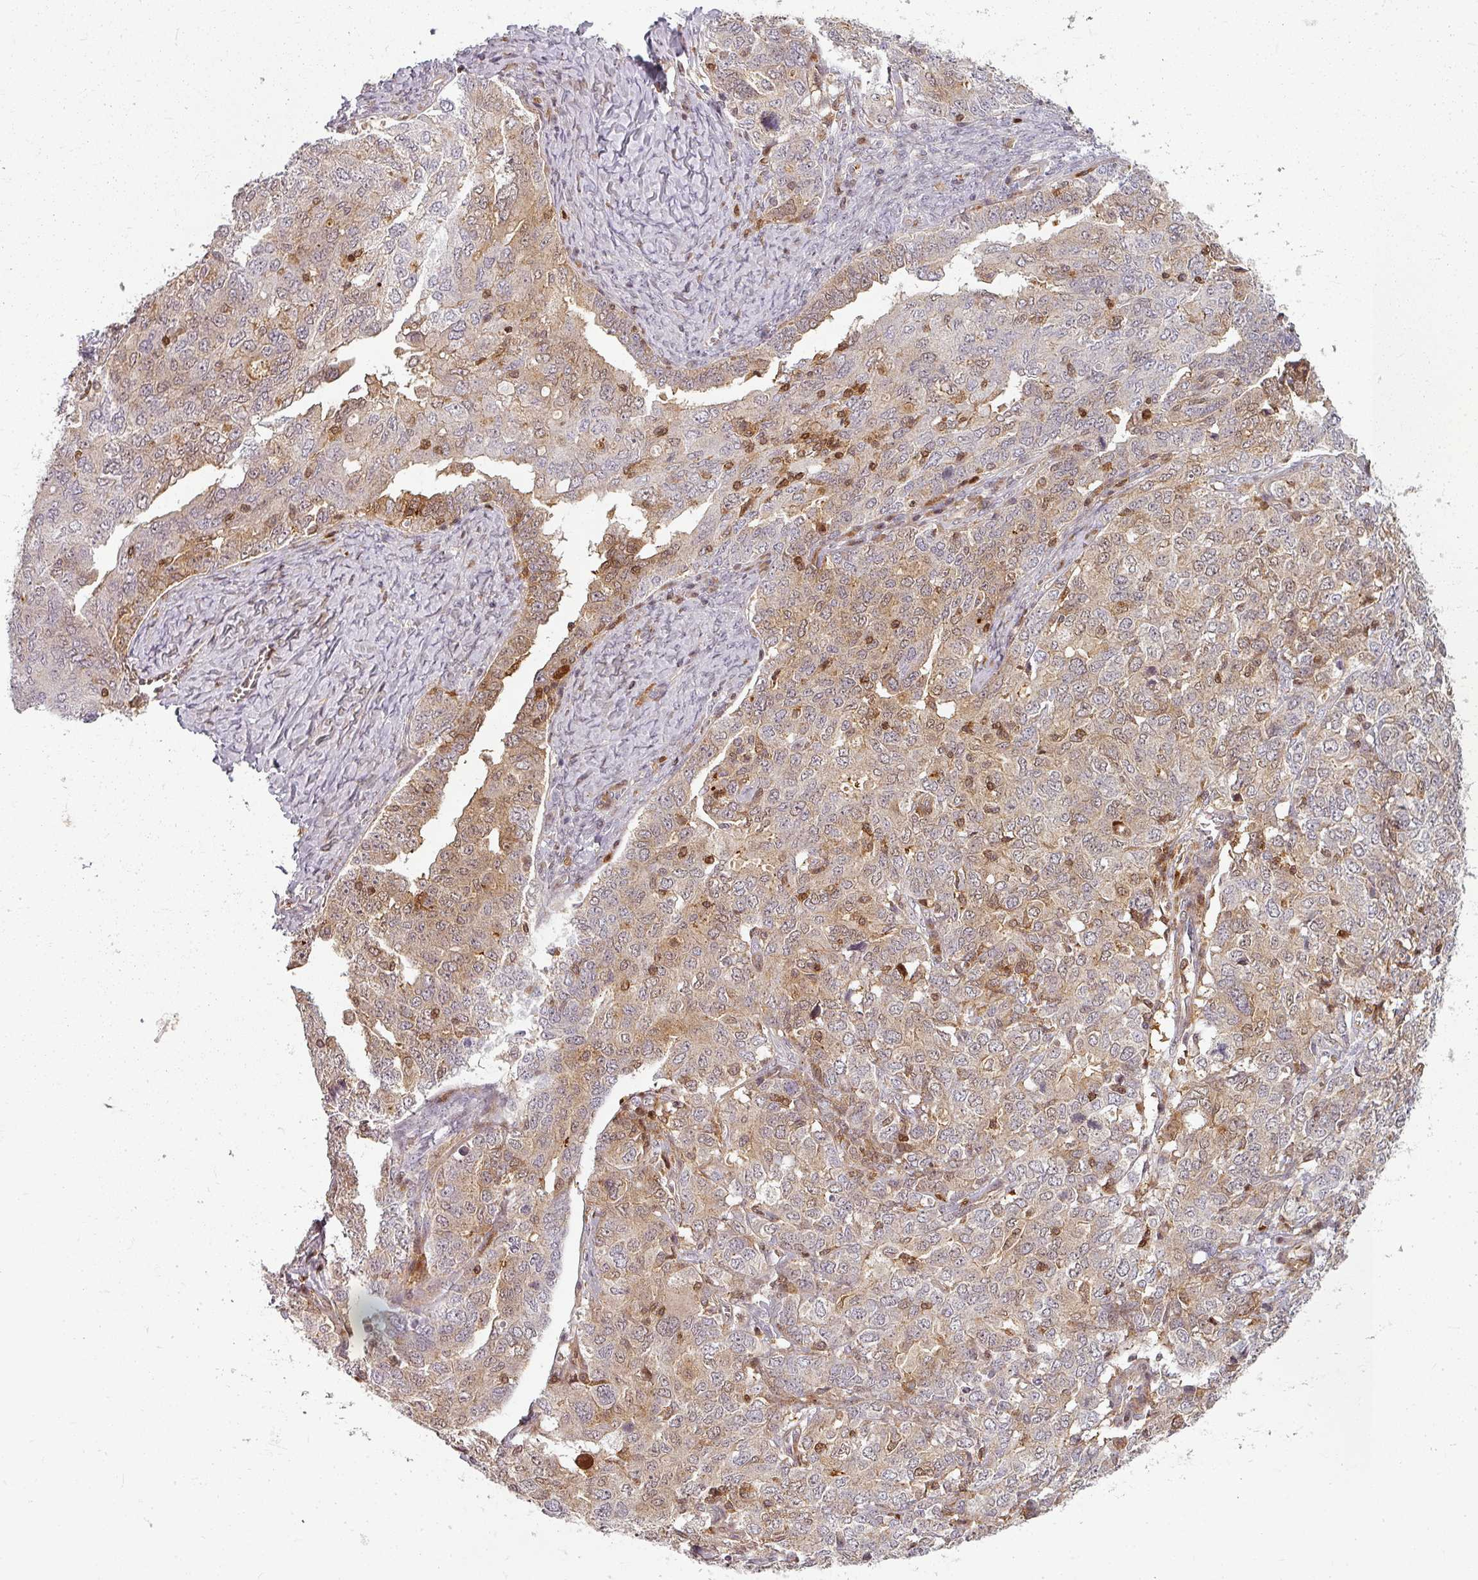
{"staining": {"intensity": "weak", "quantity": "25%-75%", "location": "cytoplasmic/membranous"}, "tissue": "ovarian cancer", "cell_type": "Tumor cells", "image_type": "cancer", "snomed": [{"axis": "morphology", "description": "Carcinoma, endometroid"}, {"axis": "topography", "description": "Ovary"}], "caption": "High-magnification brightfield microscopy of ovarian endometroid carcinoma stained with DAB (3,3'-diaminobenzidine) (brown) and counterstained with hematoxylin (blue). tumor cells exhibit weak cytoplasmic/membranous positivity is present in about25%-75% of cells. (DAB IHC, brown staining for protein, blue staining for nuclei).", "gene": "CLIC1", "patient": {"sex": "female", "age": 62}}